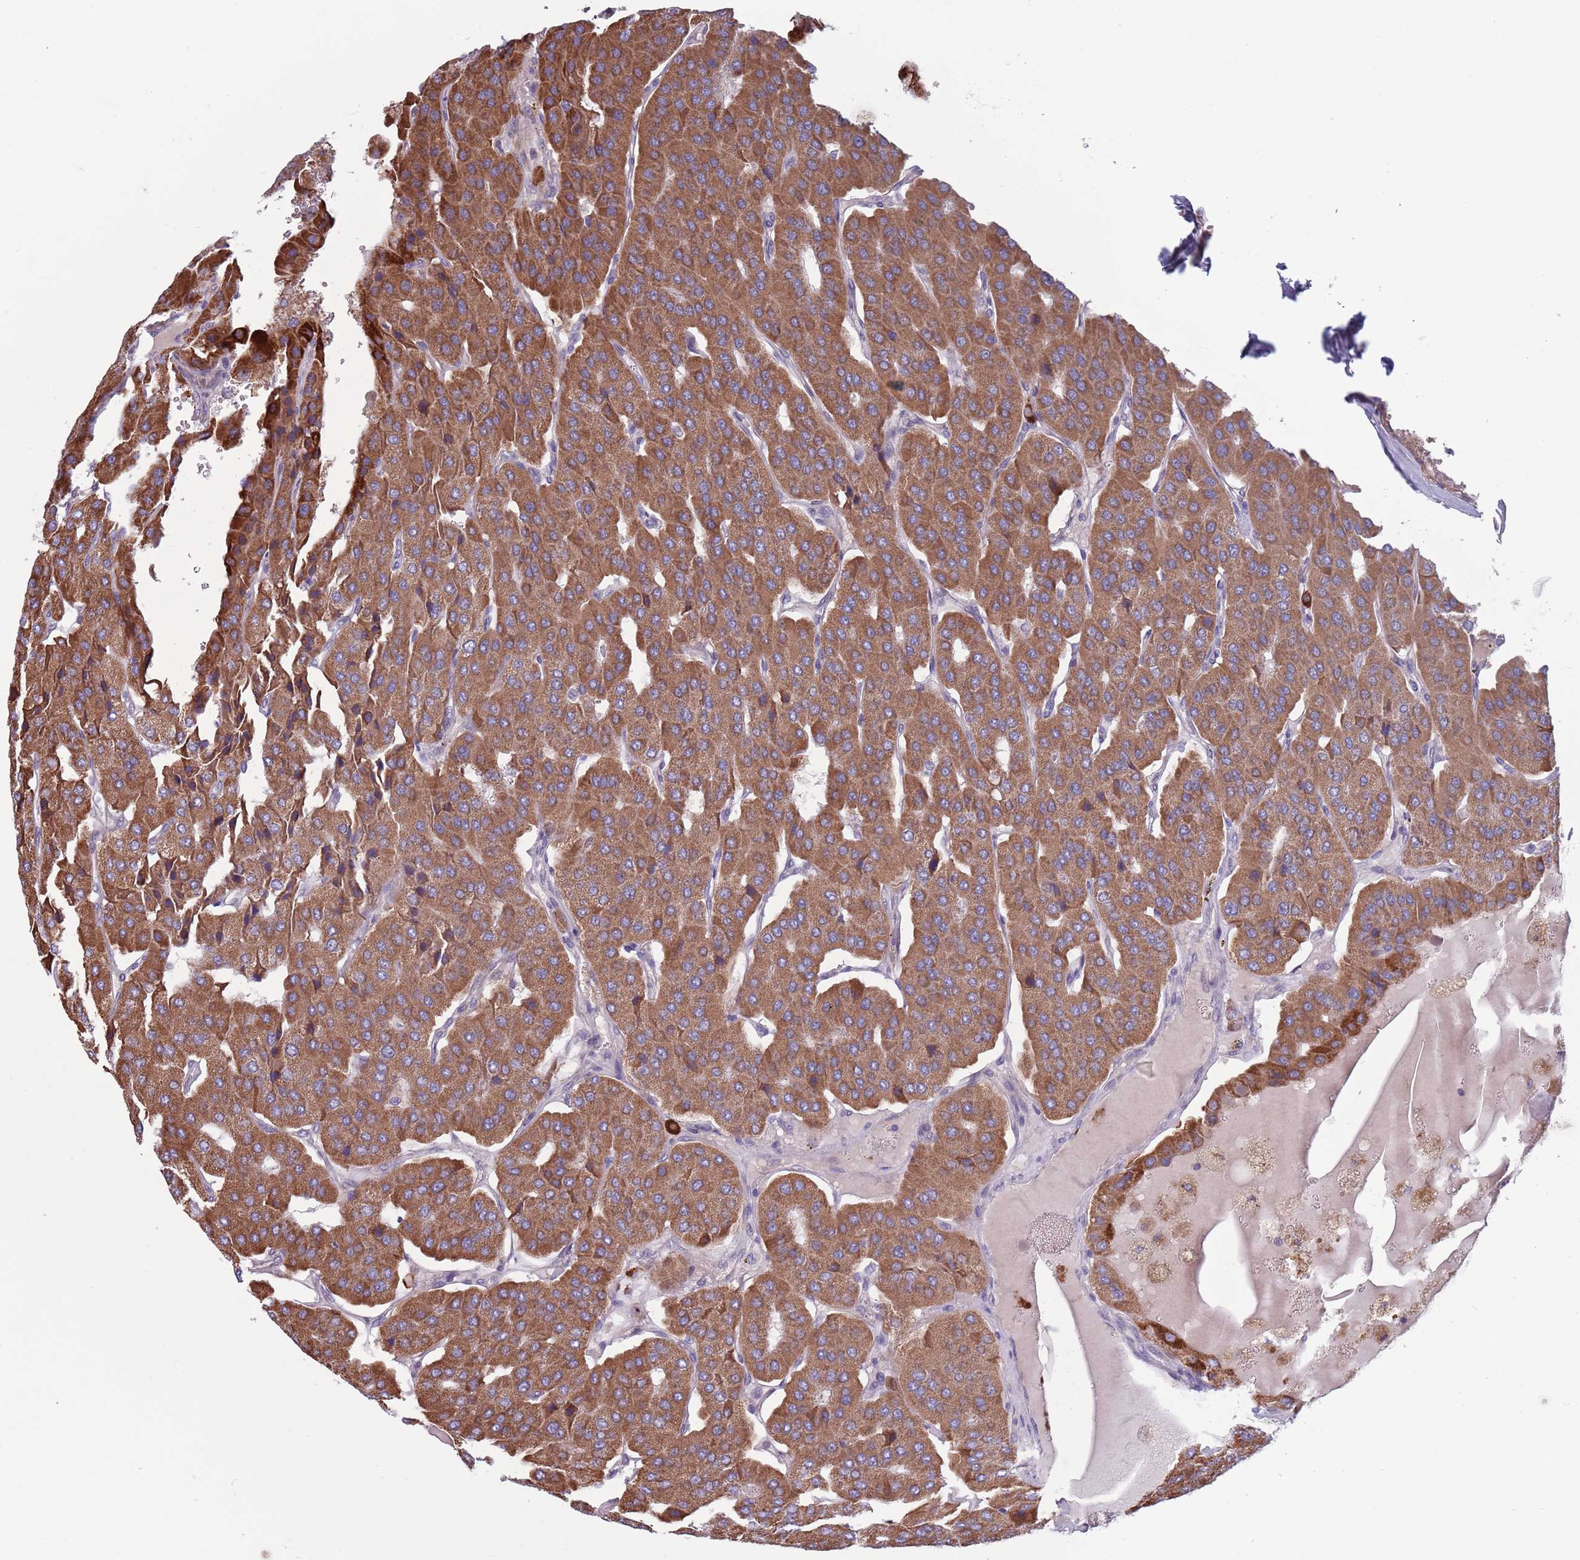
{"staining": {"intensity": "strong", "quantity": ">75%", "location": "cytoplasmic/membranous"}, "tissue": "parathyroid gland", "cell_type": "Glandular cells", "image_type": "normal", "snomed": [{"axis": "morphology", "description": "Normal tissue, NOS"}, {"axis": "morphology", "description": "Adenoma, NOS"}, {"axis": "topography", "description": "Parathyroid gland"}], "caption": "Parathyroid gland stained with a brown dye exhibits strong cytoplasmic/membranous positive positivity in approximately >75% of glandular cells.", "gene": "TYW1B", "patient": {"sex": "female", "age": 86}}